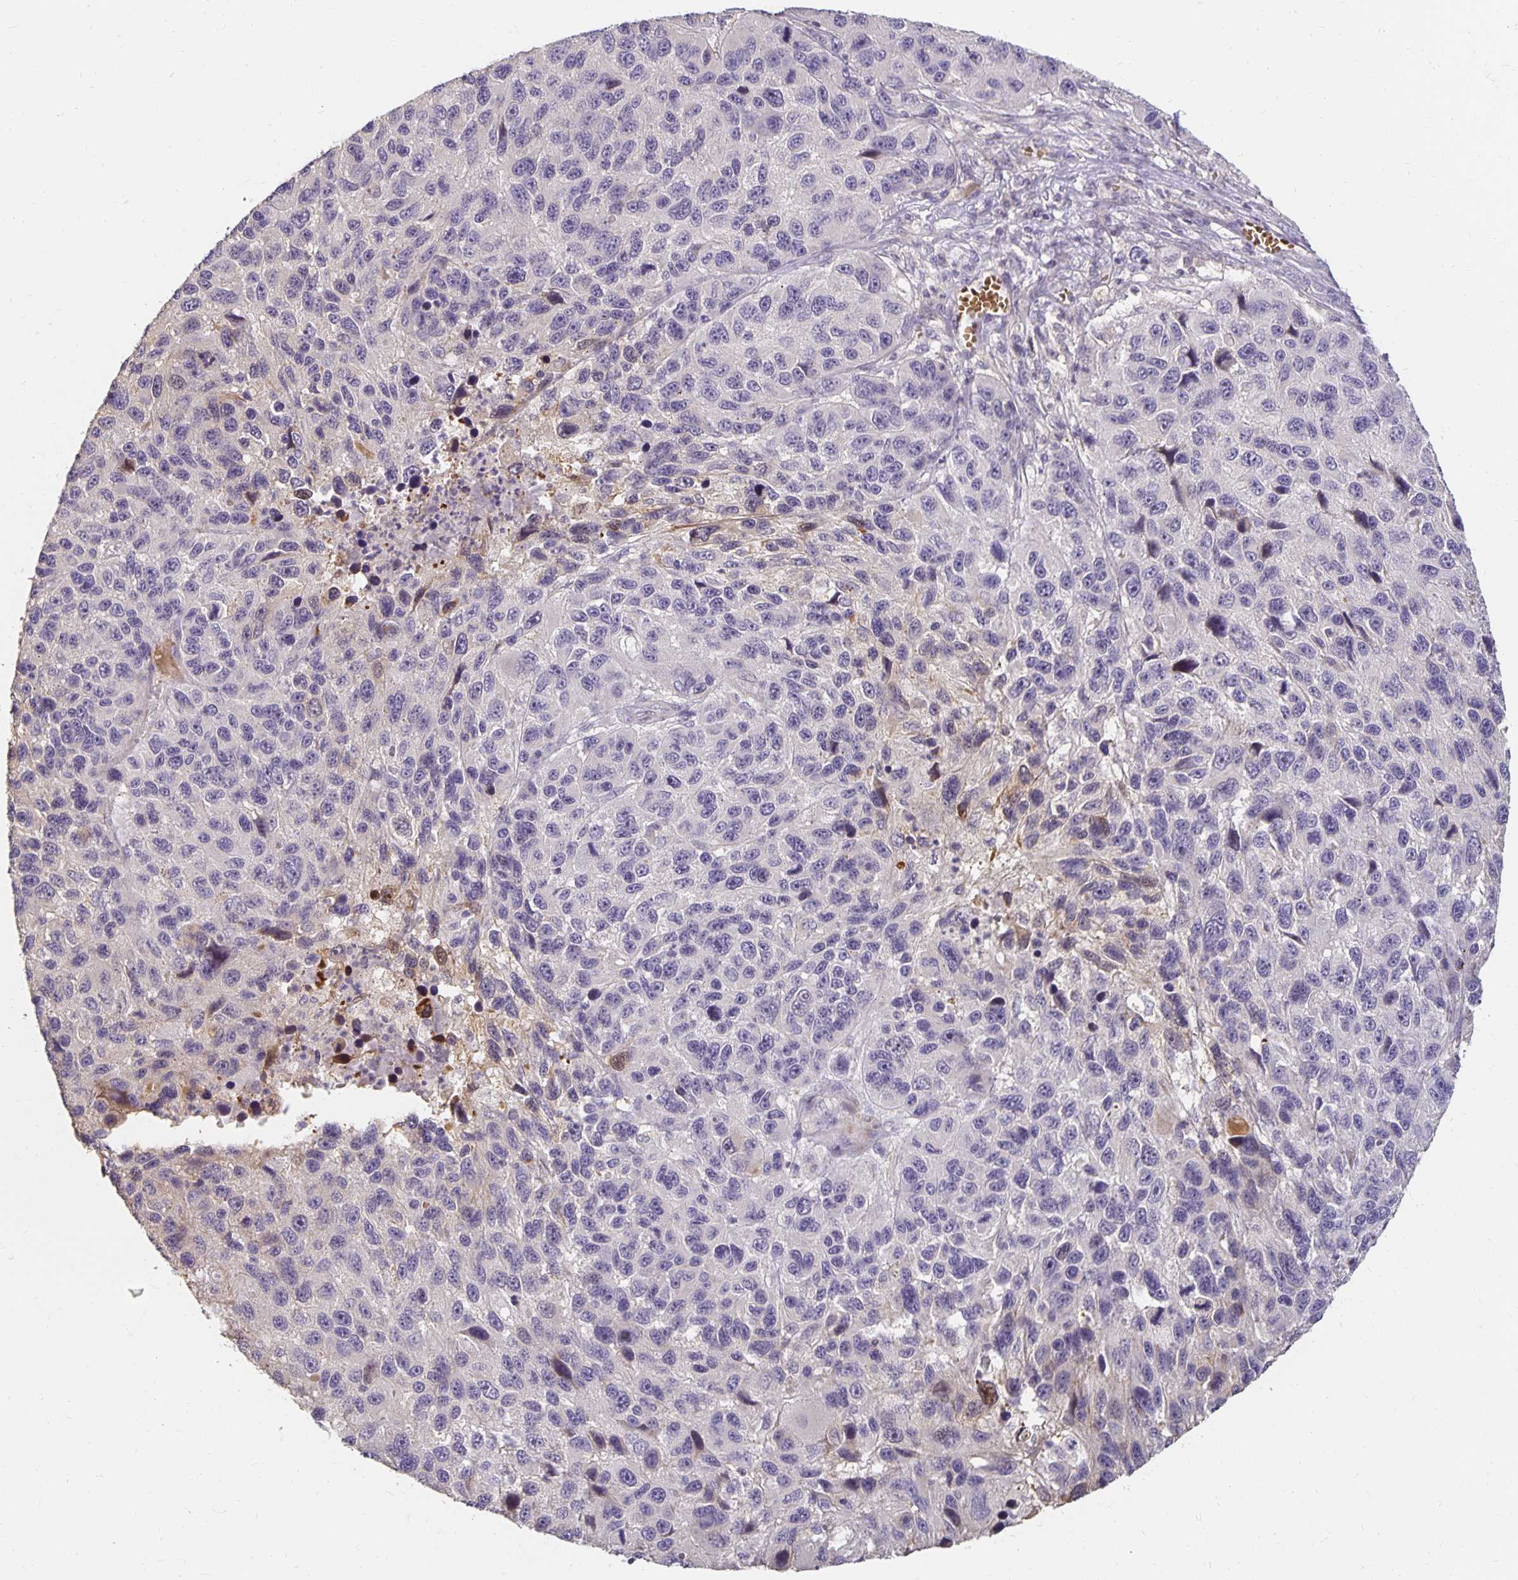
{"staining": {"intensity": "negative", "quantity": "none", "location": "none"}, "tissue": "melanoma", "cell_type": "Tumor cells", "image_type": "cancer", "snomed": [{"axis": "morphology", "description": "Malignant melanoma, NOS"}, {"axis": "topography", "description": "Skin"}], "caption": "Tumor cells show no significant positivity in malignant melanoma.", "gene": "CST6", "patient": {"sex": "male", "age": 53}}